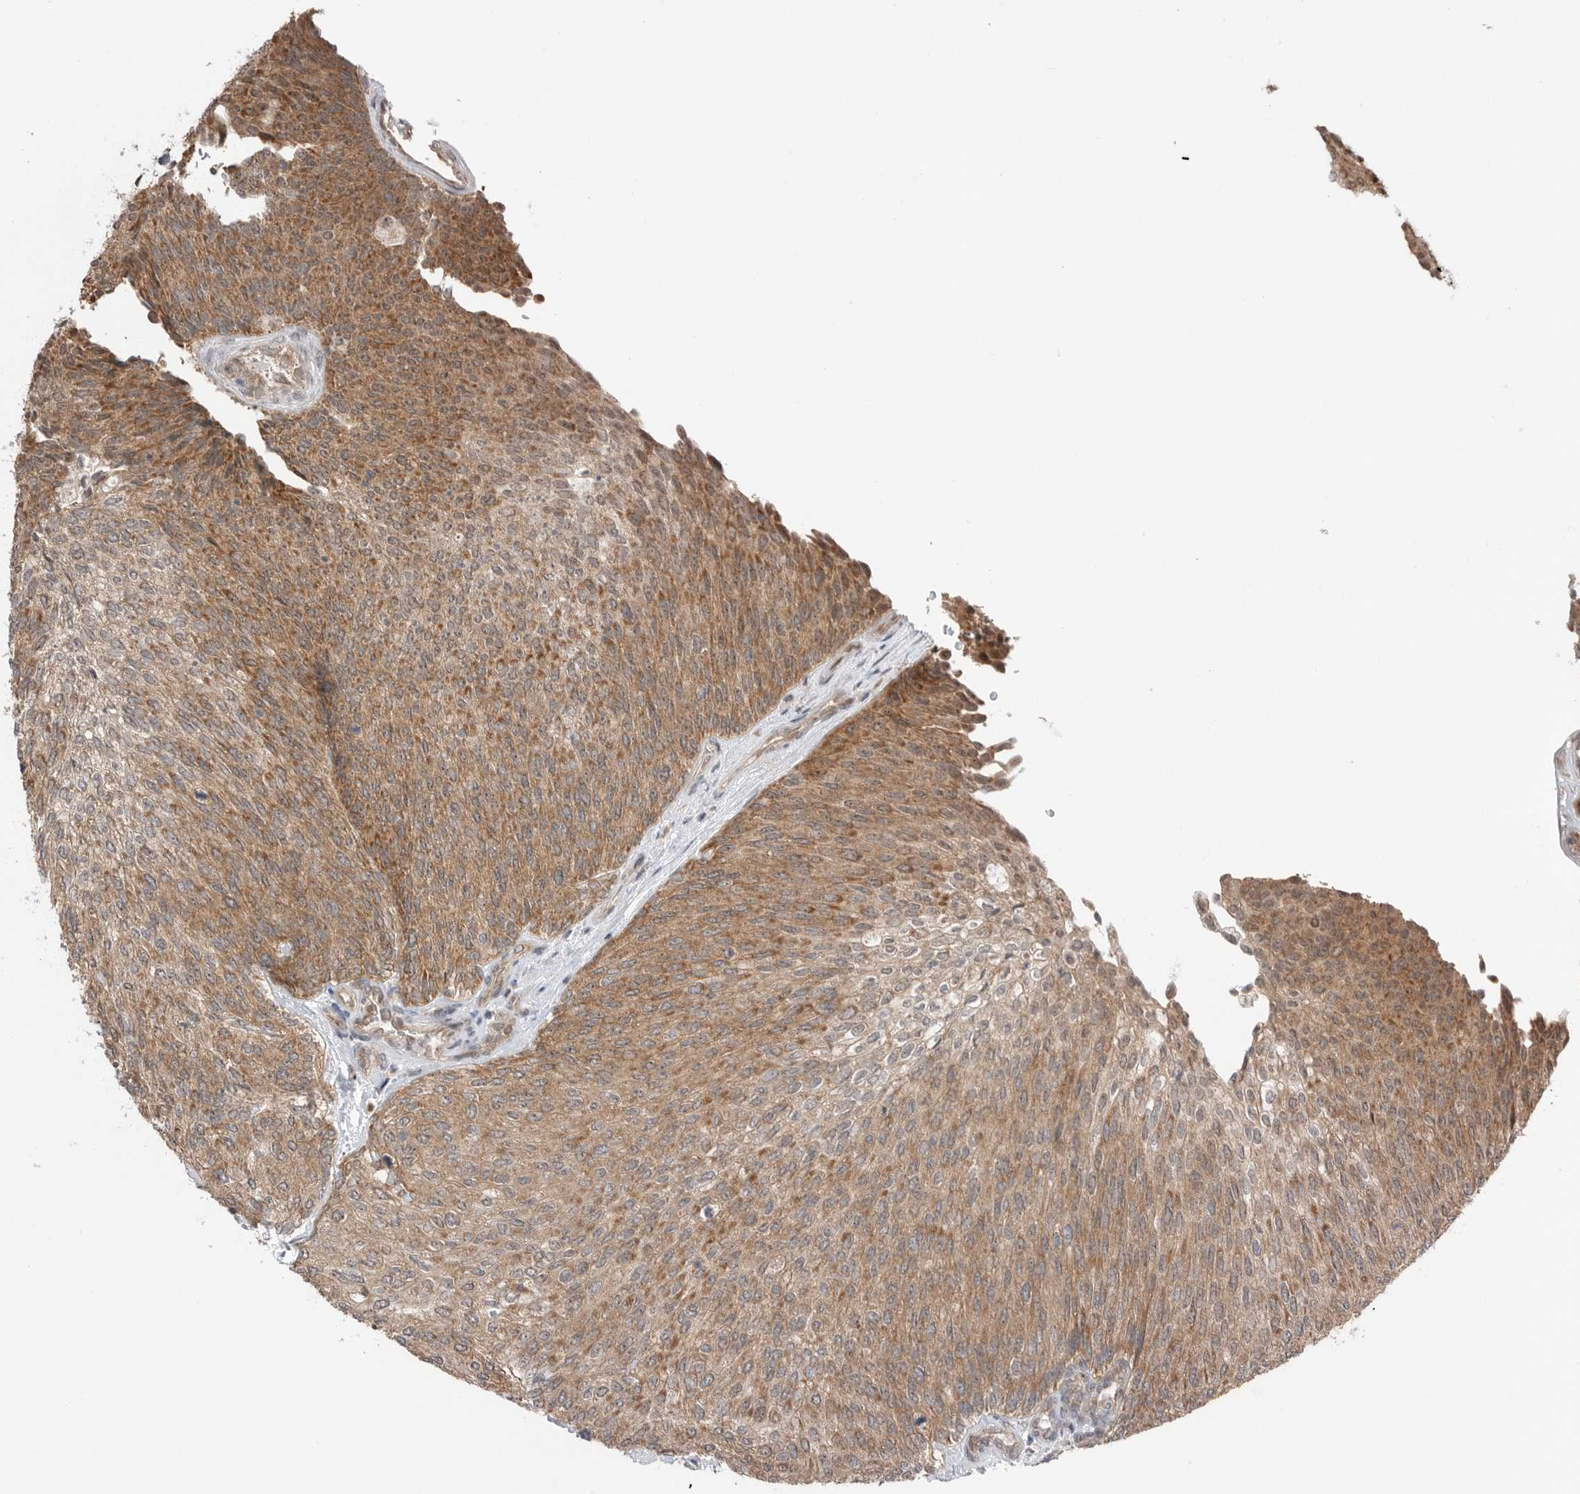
{"staining": {"intensity": "moderate", "quantity": ">75%", "location": "cytoplasmic/membranous"}, "tissue": "urothelial cancer", "cell_type": "Tumor cells", "image_type": "cancer", "snomed": [{"axis": "morphology", "description": "Urothelial carcinoma, Low grade"}, {"axis": "topography", "description": "Urinary bladder"}], "caption": "Approximately >75% of tumor cells in human urothelial carcinoma (low-grade) show moderate cytoplasmic/membranous protein staining as visualized by brown immunohistochemical staining.", "gene": "NTAQ1", "patient": {"sex": "female", "age": 79}}